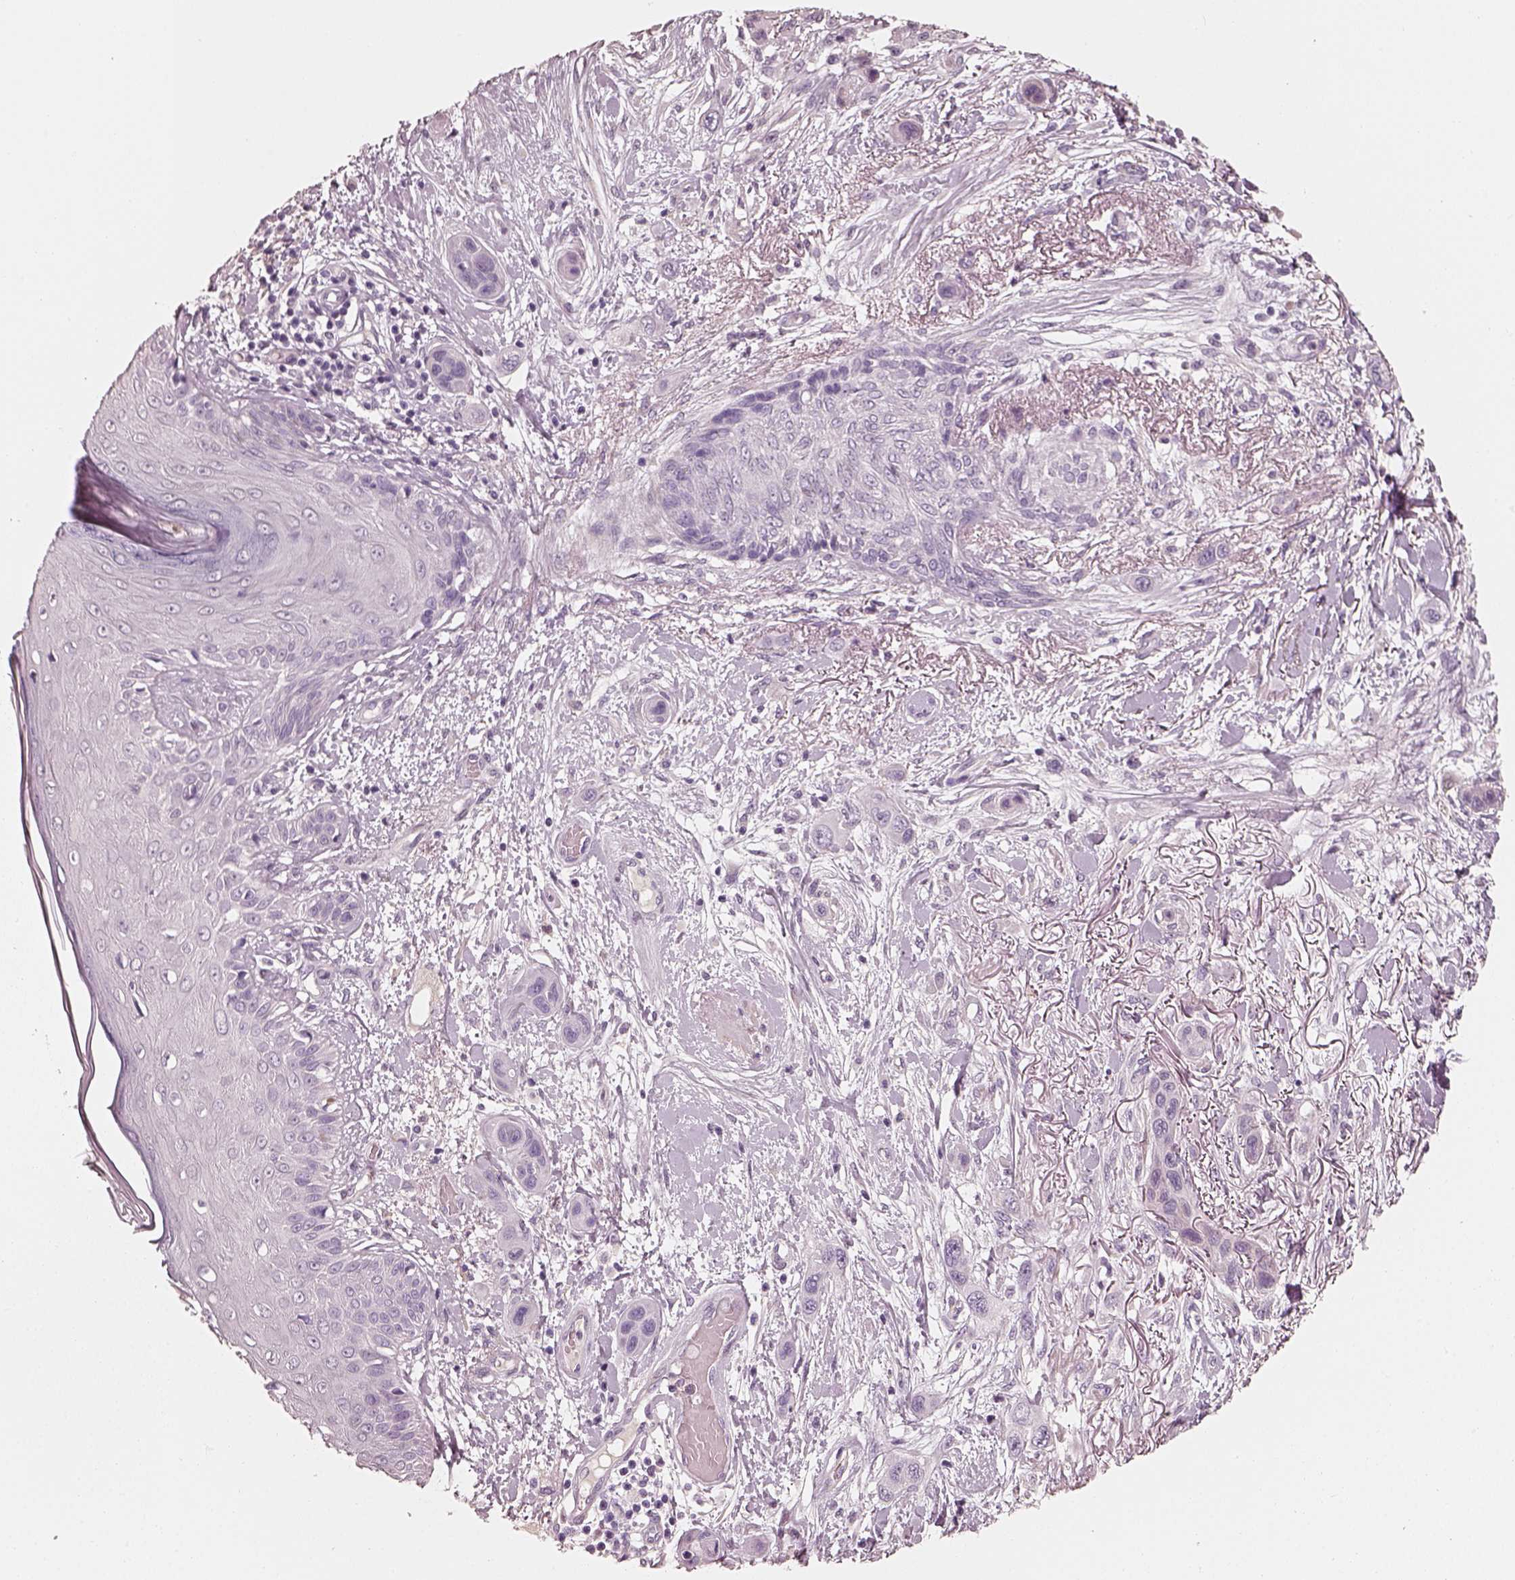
{"staining": {"intensity": "negative", "quantity": "none", "location": "none"}, "tissue": "skin cancer", "cell_type": "Tumor cells", "image_type": "cancer", "snomed": [{"axis": "morphology", "description": "Squamous cell carcinoma, NOS"}, {"axis": "topography", "description": "Skin"}], "caption": "Skin squamous cell carcinoma was stained to show a protein in brown. There is no significant positivity in tumor cells. (Immunohistochemistry, brightfield microscopy, high magnification).", "gene": "RS1", "patient": {"sex": "male", "age": 79}}